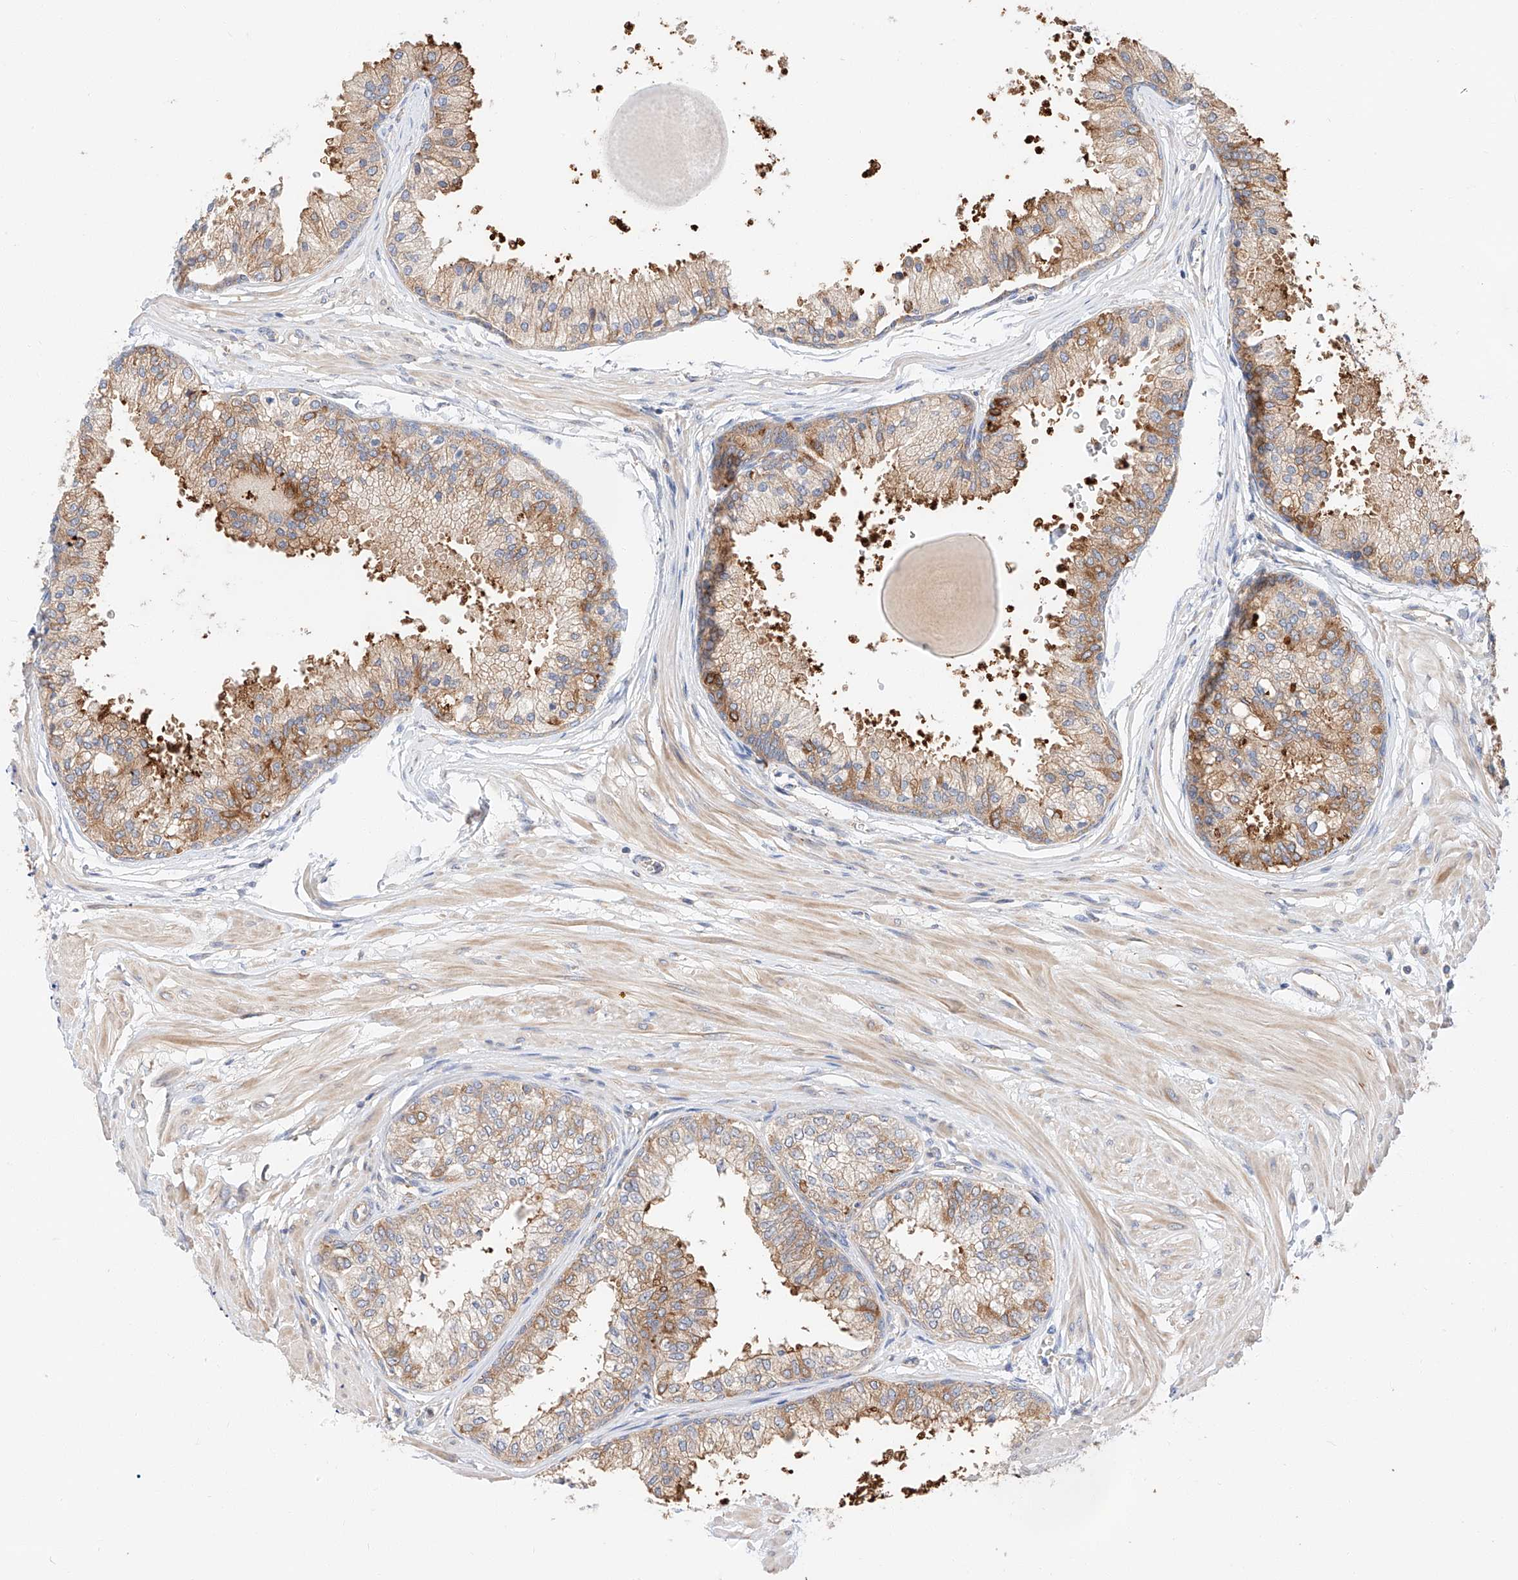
{"staining": {"intensity": "strong", "quantity": "25%-75%", "location": "cytoplasmic/membranous"}, "tissue": "prostate", "cell_type": "Glandular cells", "image_type": "normal", "snomed": [{"axis": "morphology", "description": "Normal tissue, NOS"}, {"axis": "topography", "description": "Prostate"}], "caption": "High-power microscopy captured an immunohistochemistry (IHC) histopathology image of normal prostate, revealing strong cytoplasmic/membranous staining in approximately 25%-75% of glandular cells. (DAB (3,3'-diaminobenzidine) = brown stain, brightfield microscopy at high magnification).", "gene": "GLMN", "patient": {"sex": "male", "age": 48}}